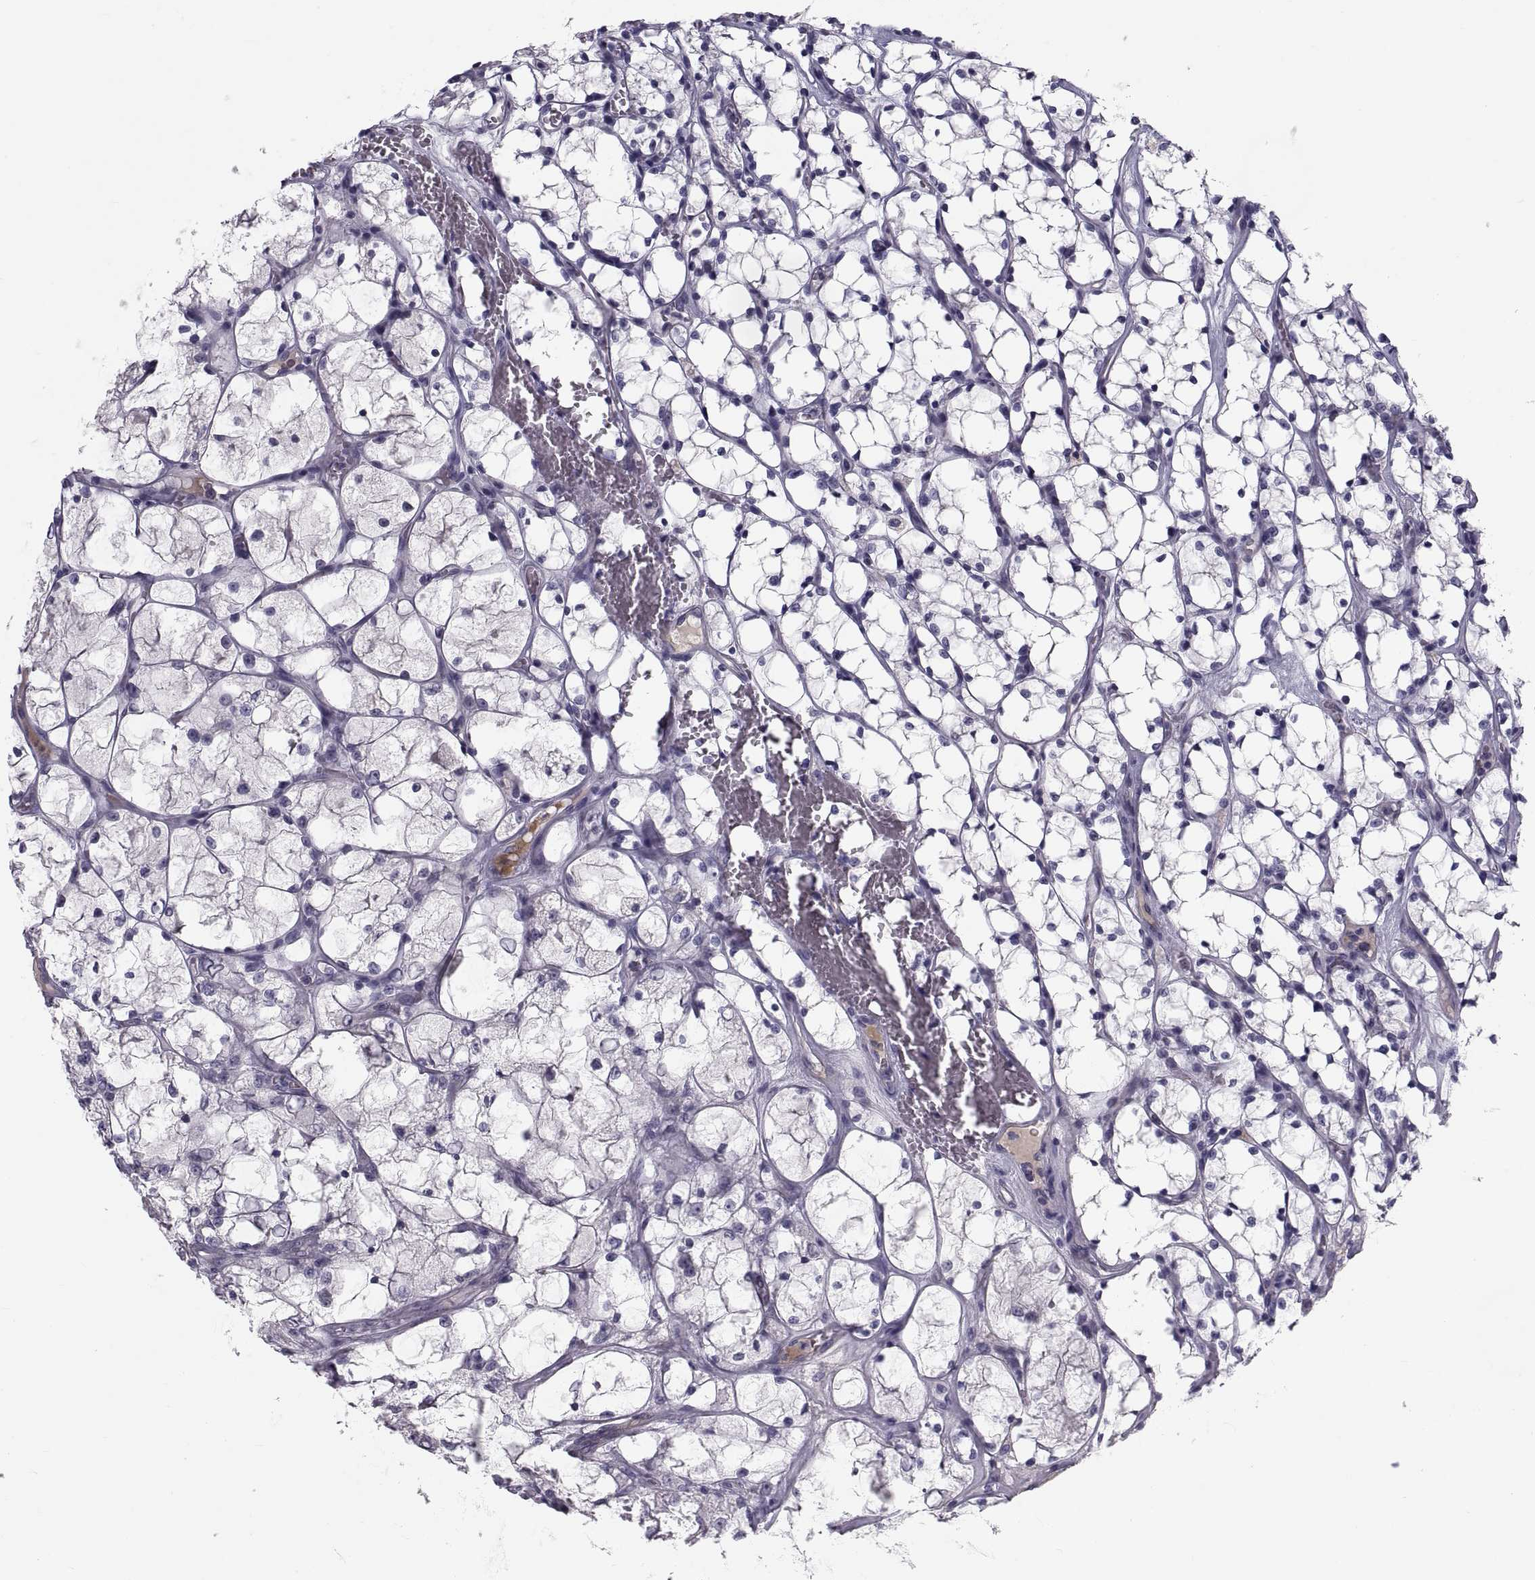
{"staining": {"intensity": "negative", "quantity": "none", "location": "none"}, "tissue": "renal cancer", "cell_type": "Tumor cells", "image_type": "cancer", "snomed": [{"axis": "morphology", "description": "Adenocarcinoma, NOS"}, {"axis": "topography", "description": "Kidney"}], "caption": "Tumor cells show no significant positivity in renal cancer (adenocarcinoma).", "gene": "PDZRN4", "patient": {"sex": "female", "age": 69}}